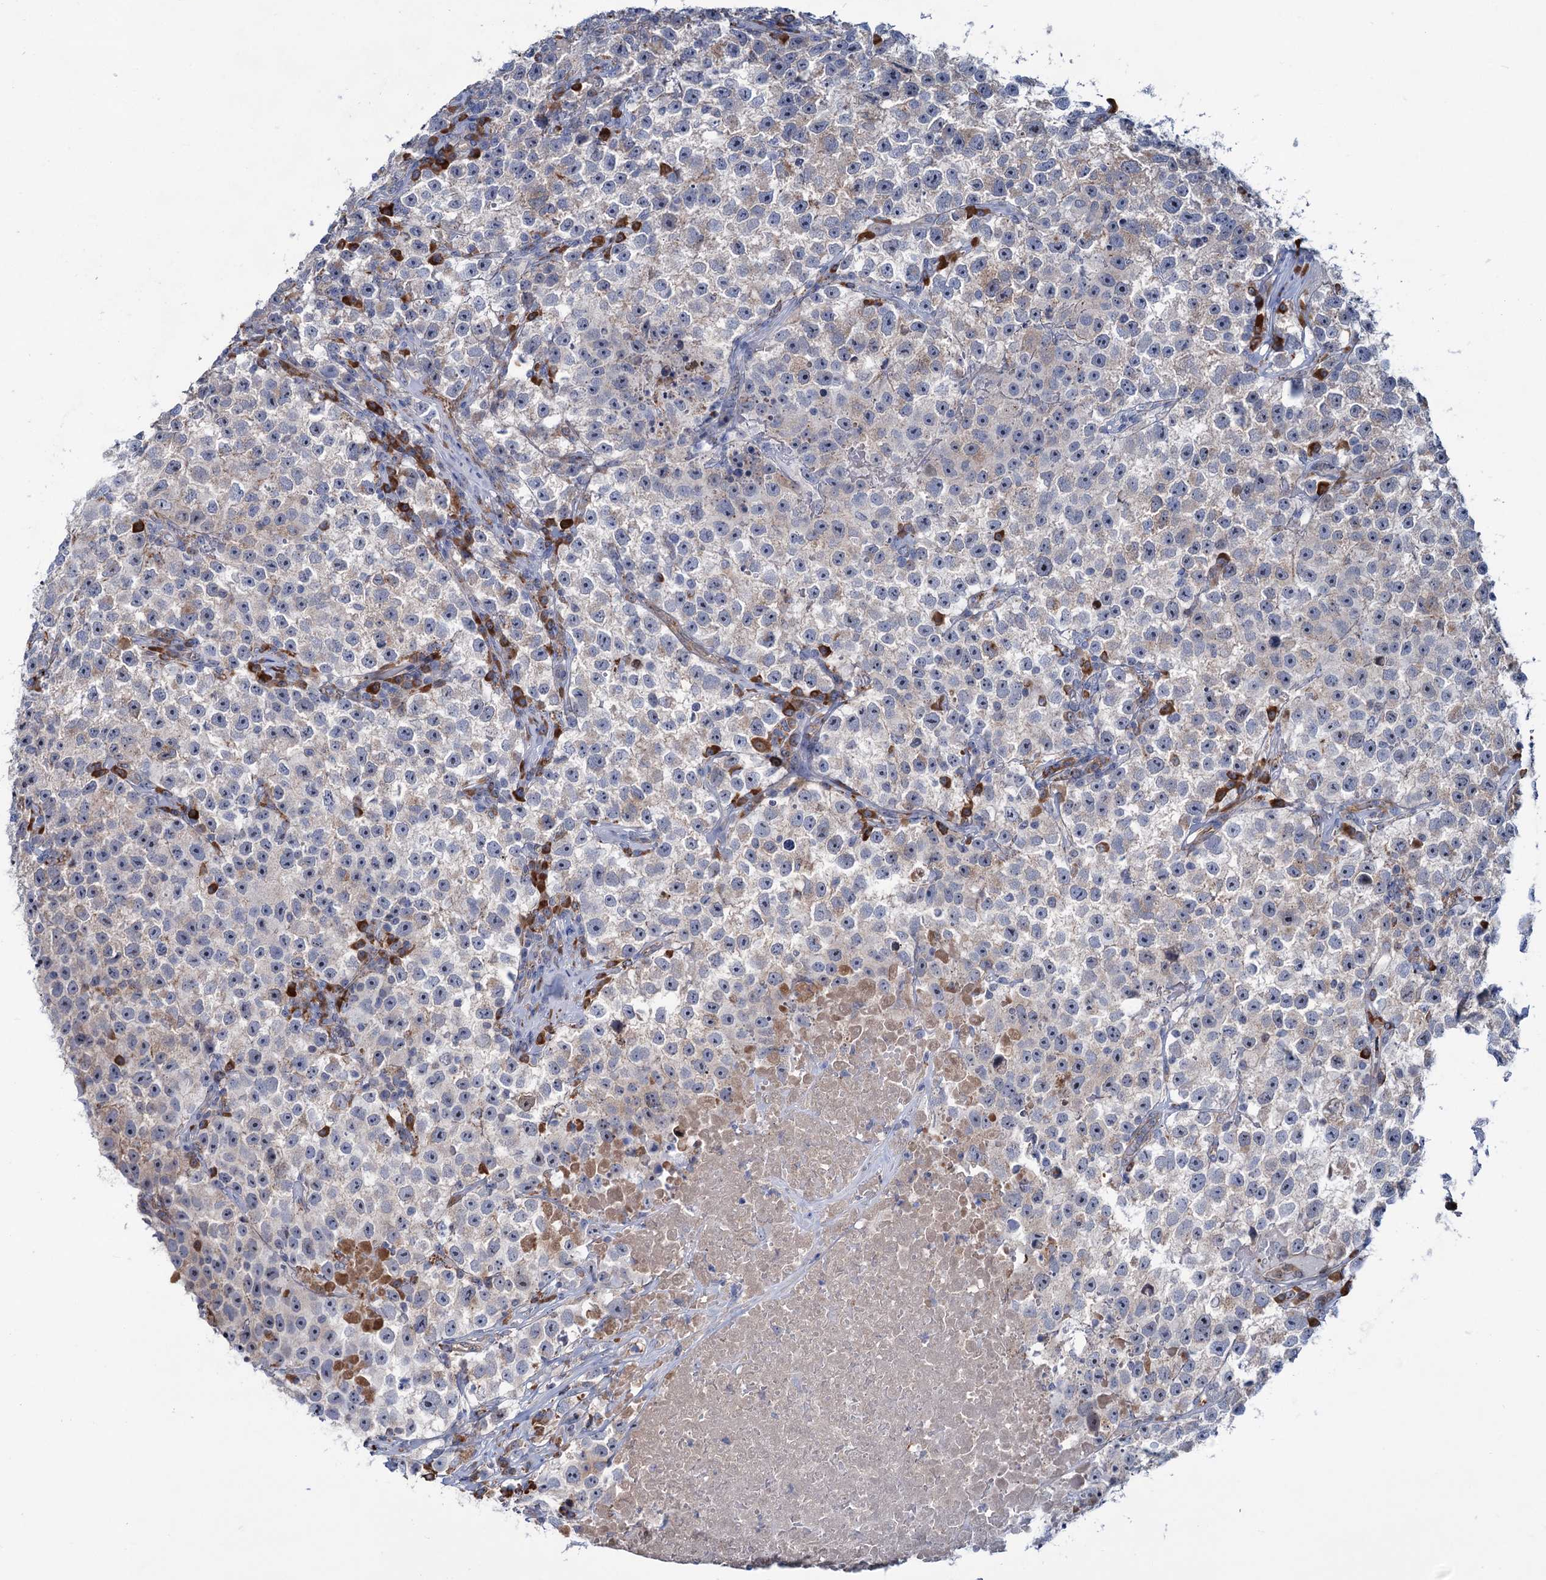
{"staining": {"intensity": "weak", "quantity": "<25%", "location": "cytoplasmic/membranous"}, "tissue": "testis cancer", "cell_type": "Tumor cells", "image_type": "cancer", "snomed": [{"axis": "morphology", "description": "Seminoma, NOS"}, {"axis": "topography", "description": "Testis"}], "caption": "High magnification brightfield microscopy of testis cancer stained with DAB (3,3'-diaminobenzidine) (brown) and counterstained with hematoxylin (blue): tumor cells show no significant staining.", "gene": "LPIN1", "patient": {"sex": "male", "age": 22}}